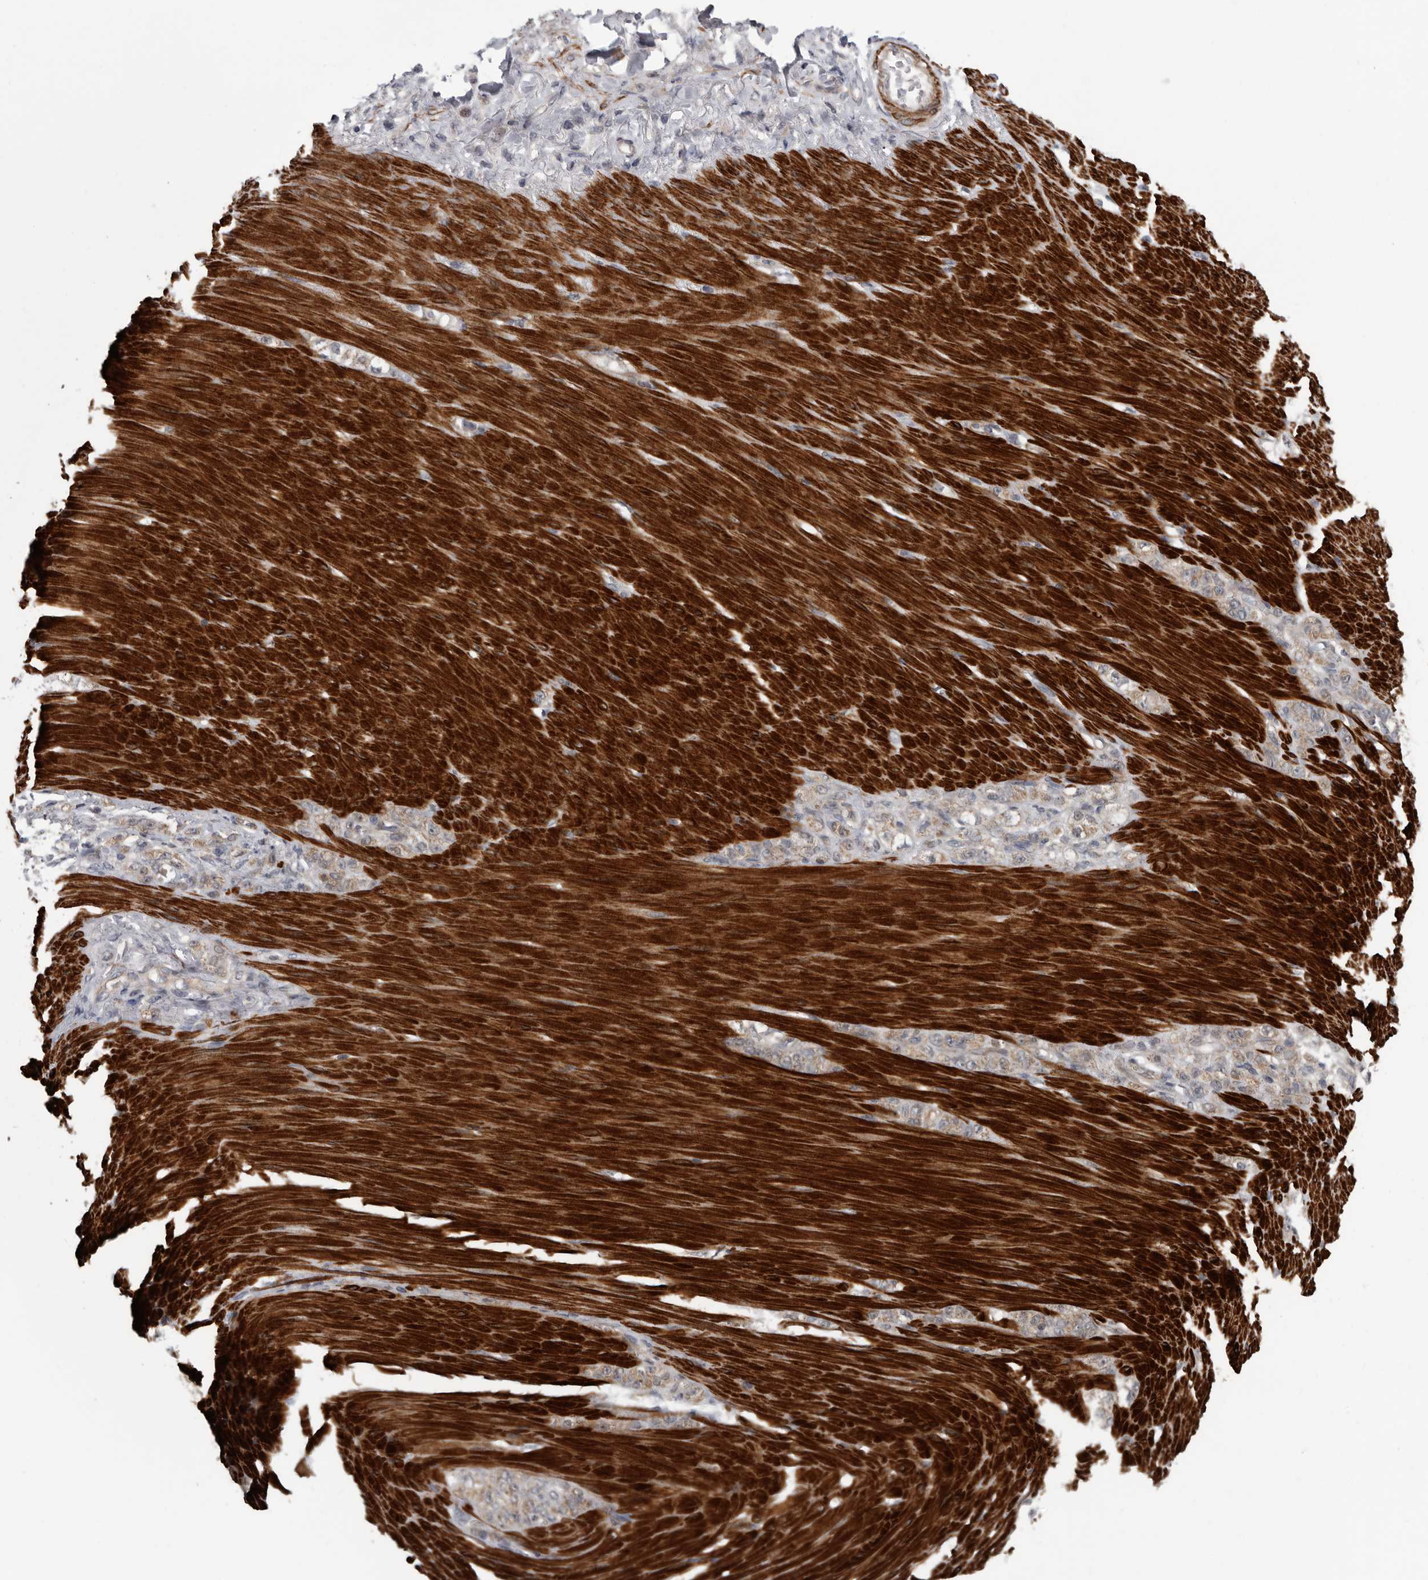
{"staining": {"intensity": "weak", "quantity": "<25%", "location": "cytoplasmic/membranous"}, "tissue": "stomach cancer", "cell_type": "Tumor cells", "image_type": "cancer", "snomed": [{"axis": "morphology", "description": "Normal tissue, NOS"}, {"axis": "morphology", "description": "Adenocarcinoma, NOS"}, {"axis": "topography", "description": "Stomach"}], "caption": "Immunohistochemistry (IHC) of human stomach cancer reveals no staining in tumor cells. (Brightfield microscopy of DAB (3,3'-diaminobenzidine) immunohistochemistry at high magnification).", "gene": "FGFR4", "patient": {"sex": "male", "age": 82}}